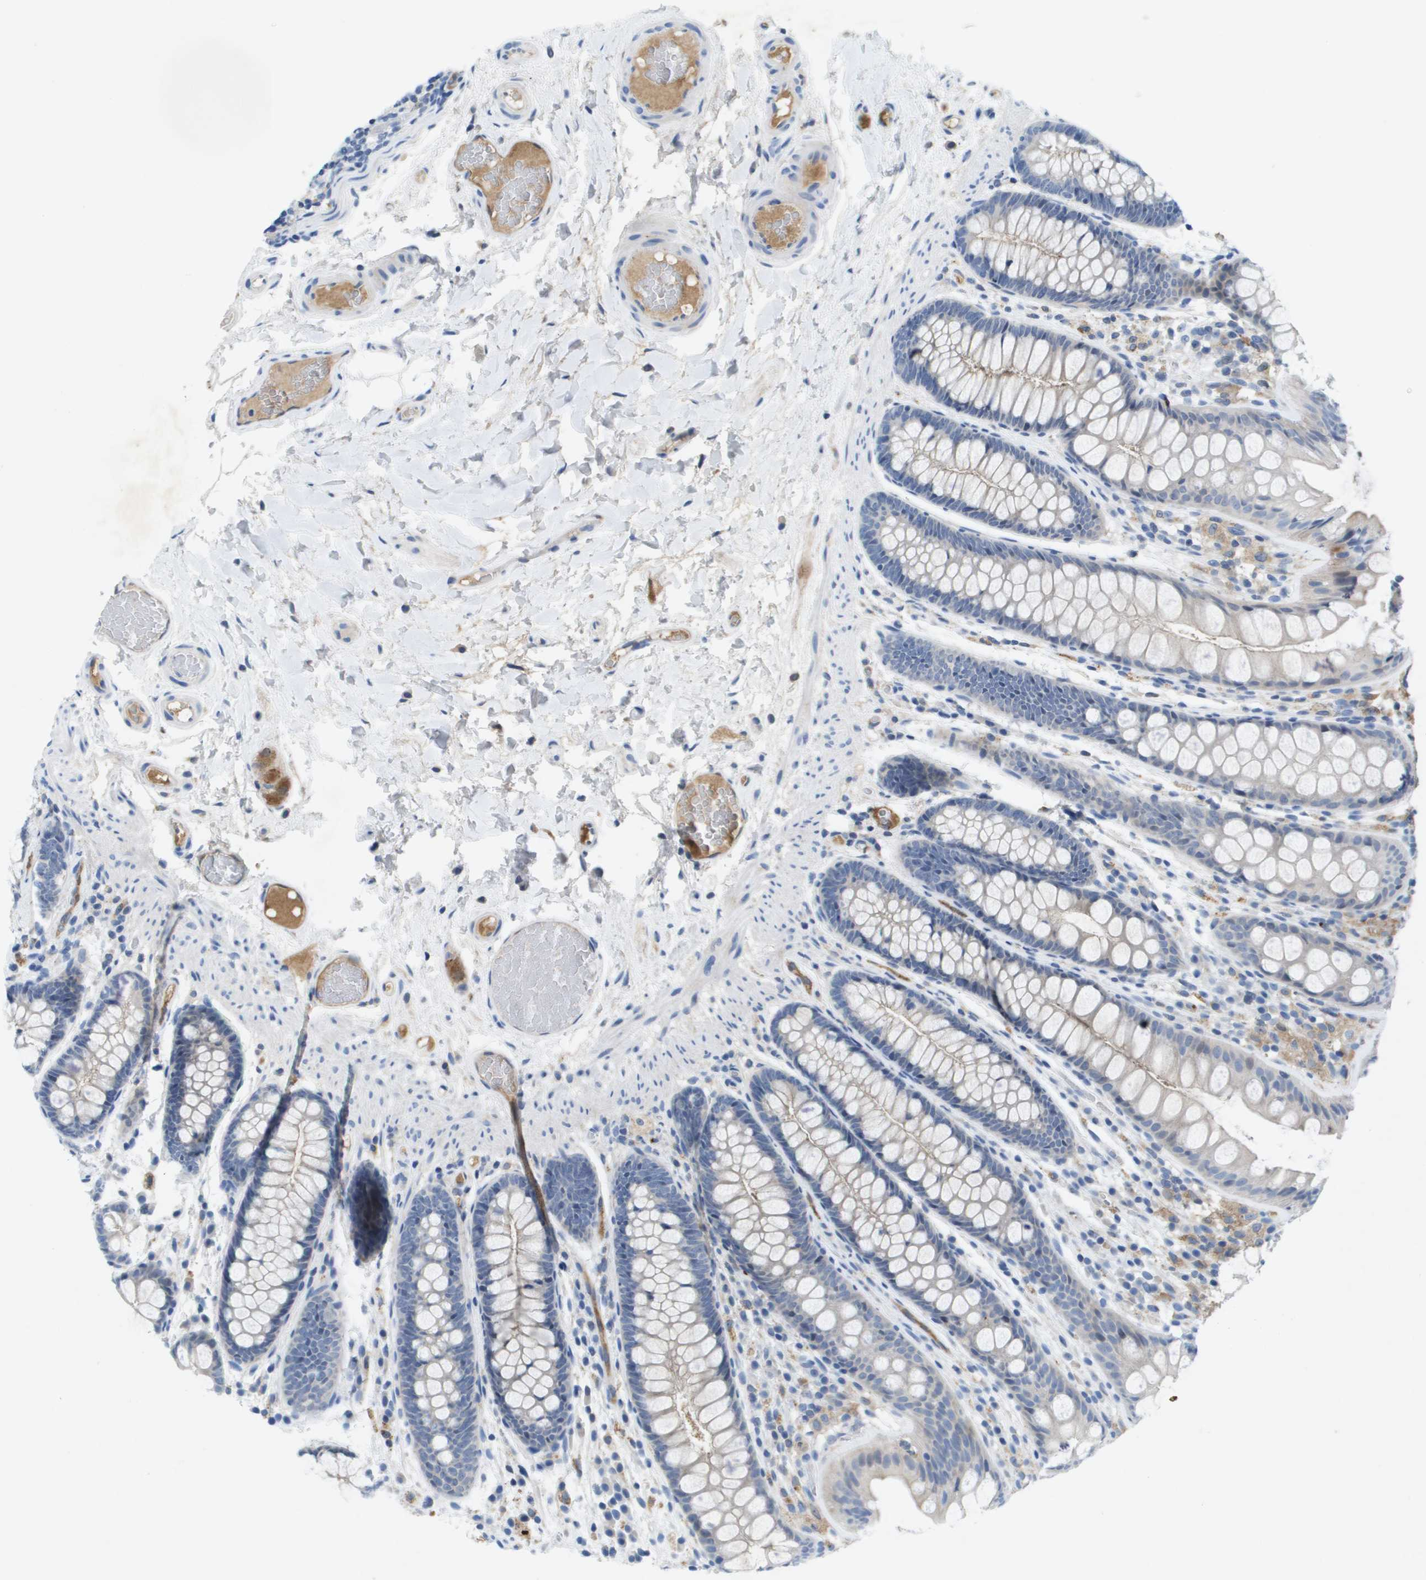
{"staining": {"intensity": "negative", "quantity": "none", "location": "none"}, "tissue": "colon", "cell_type": "Endothelial cells", "image_type": "normal", "snomed": [{"axis": "morphology", "description": "Normal tissue, NOS"}, {"axis": "topography", "description": "Colon"}], "caption": "Immunohistochemical staining of unremarkable colon shows no significant expression in endothelial cells. (DAB (3,3'-diaminobenzidine) immunohistochemistry, high magnification).", "gene": "LIPG", "patient": {"sex": "female", "age": 56}}